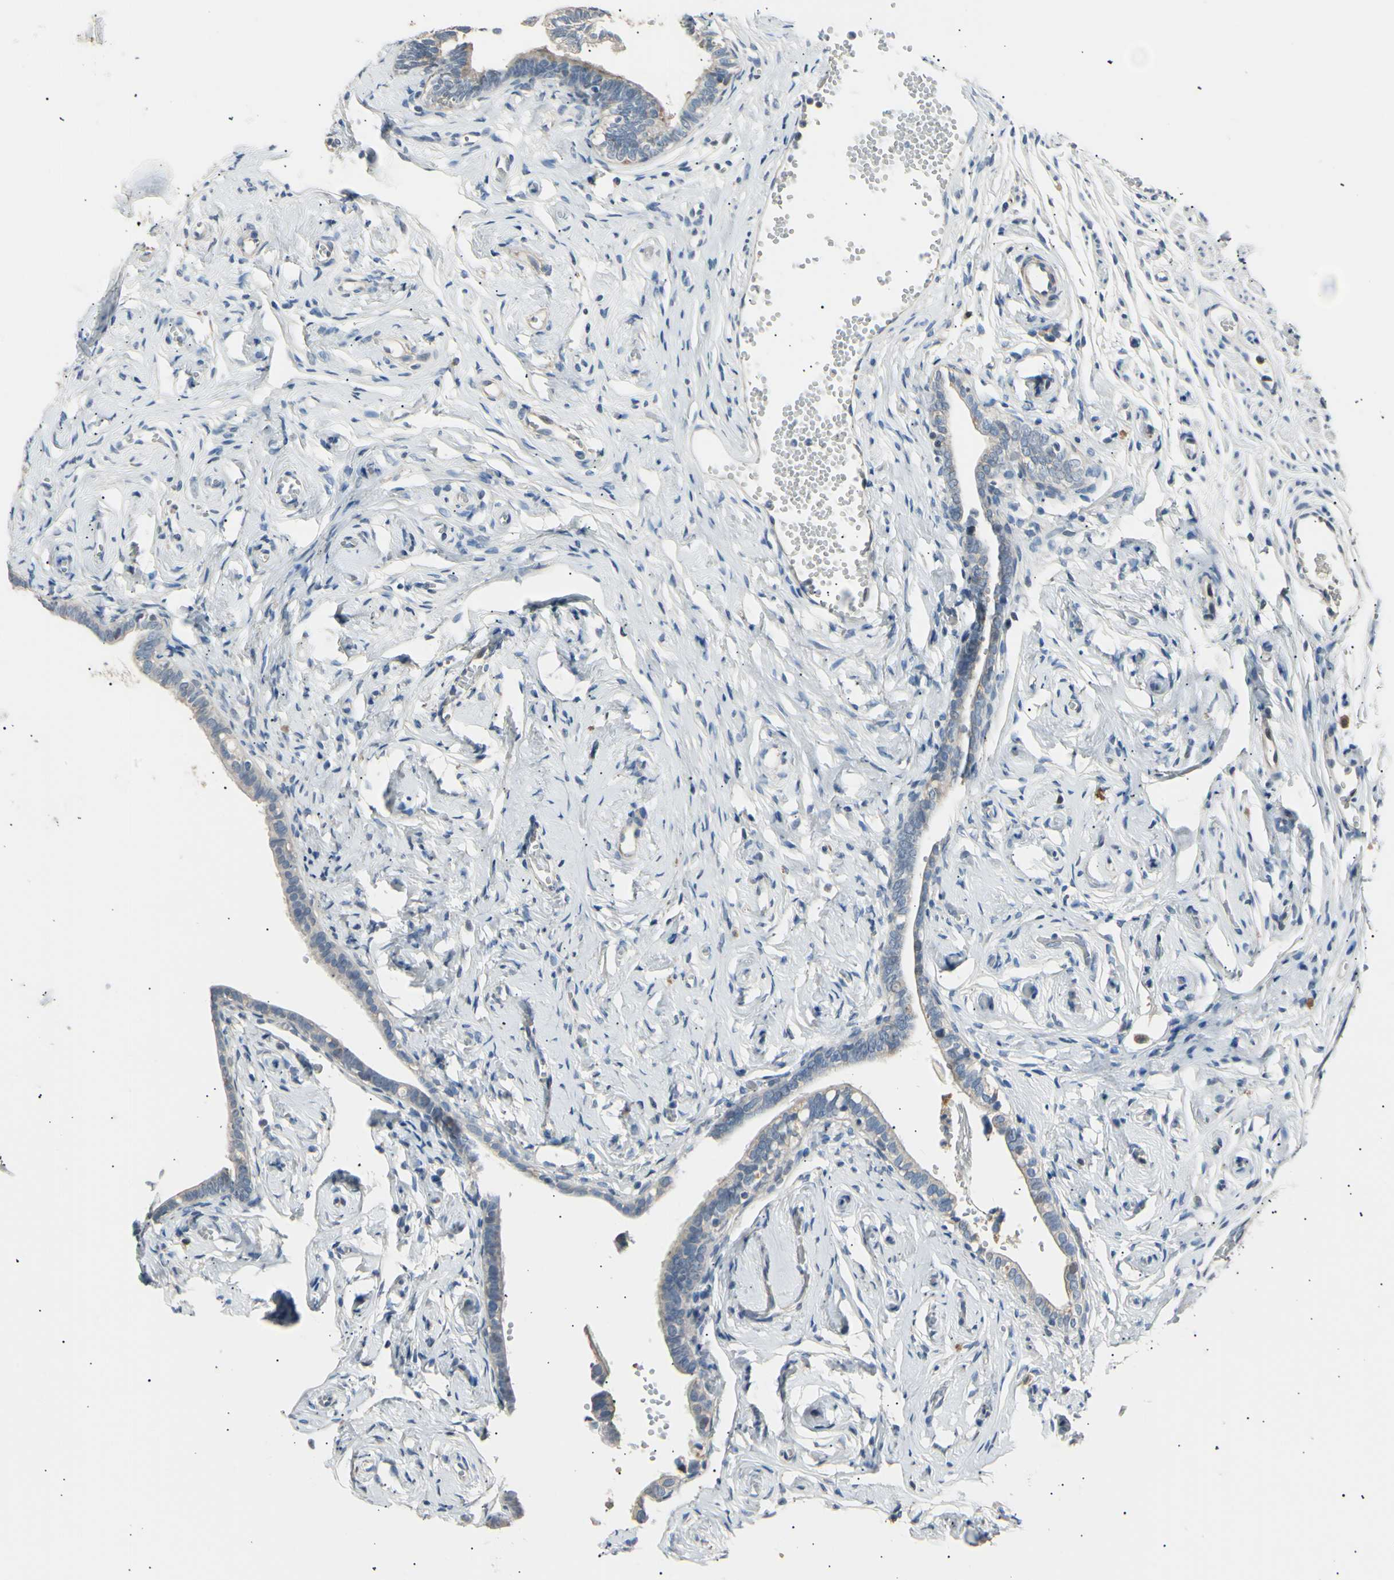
{"staining": {"intensity": "weak", "quantity": "<25%", "location": "cytoplasmic/membranous"}, "tissue": "fallopian tube", "cell_type": "Glandular cells", "image_type": "normal", "snomed": [{"axis": "morphology", "description": "Normal tissue, NOS"}, {"axis": "topography", "description": "Fallopian tube"}], "caption": "This is an immunohistochemistry (IHC) micrograph of normal fallopian tube. There is no positivity in glandular cells.", "gene": "LDLR", "patient": {"sex": "female", "age": 71}}